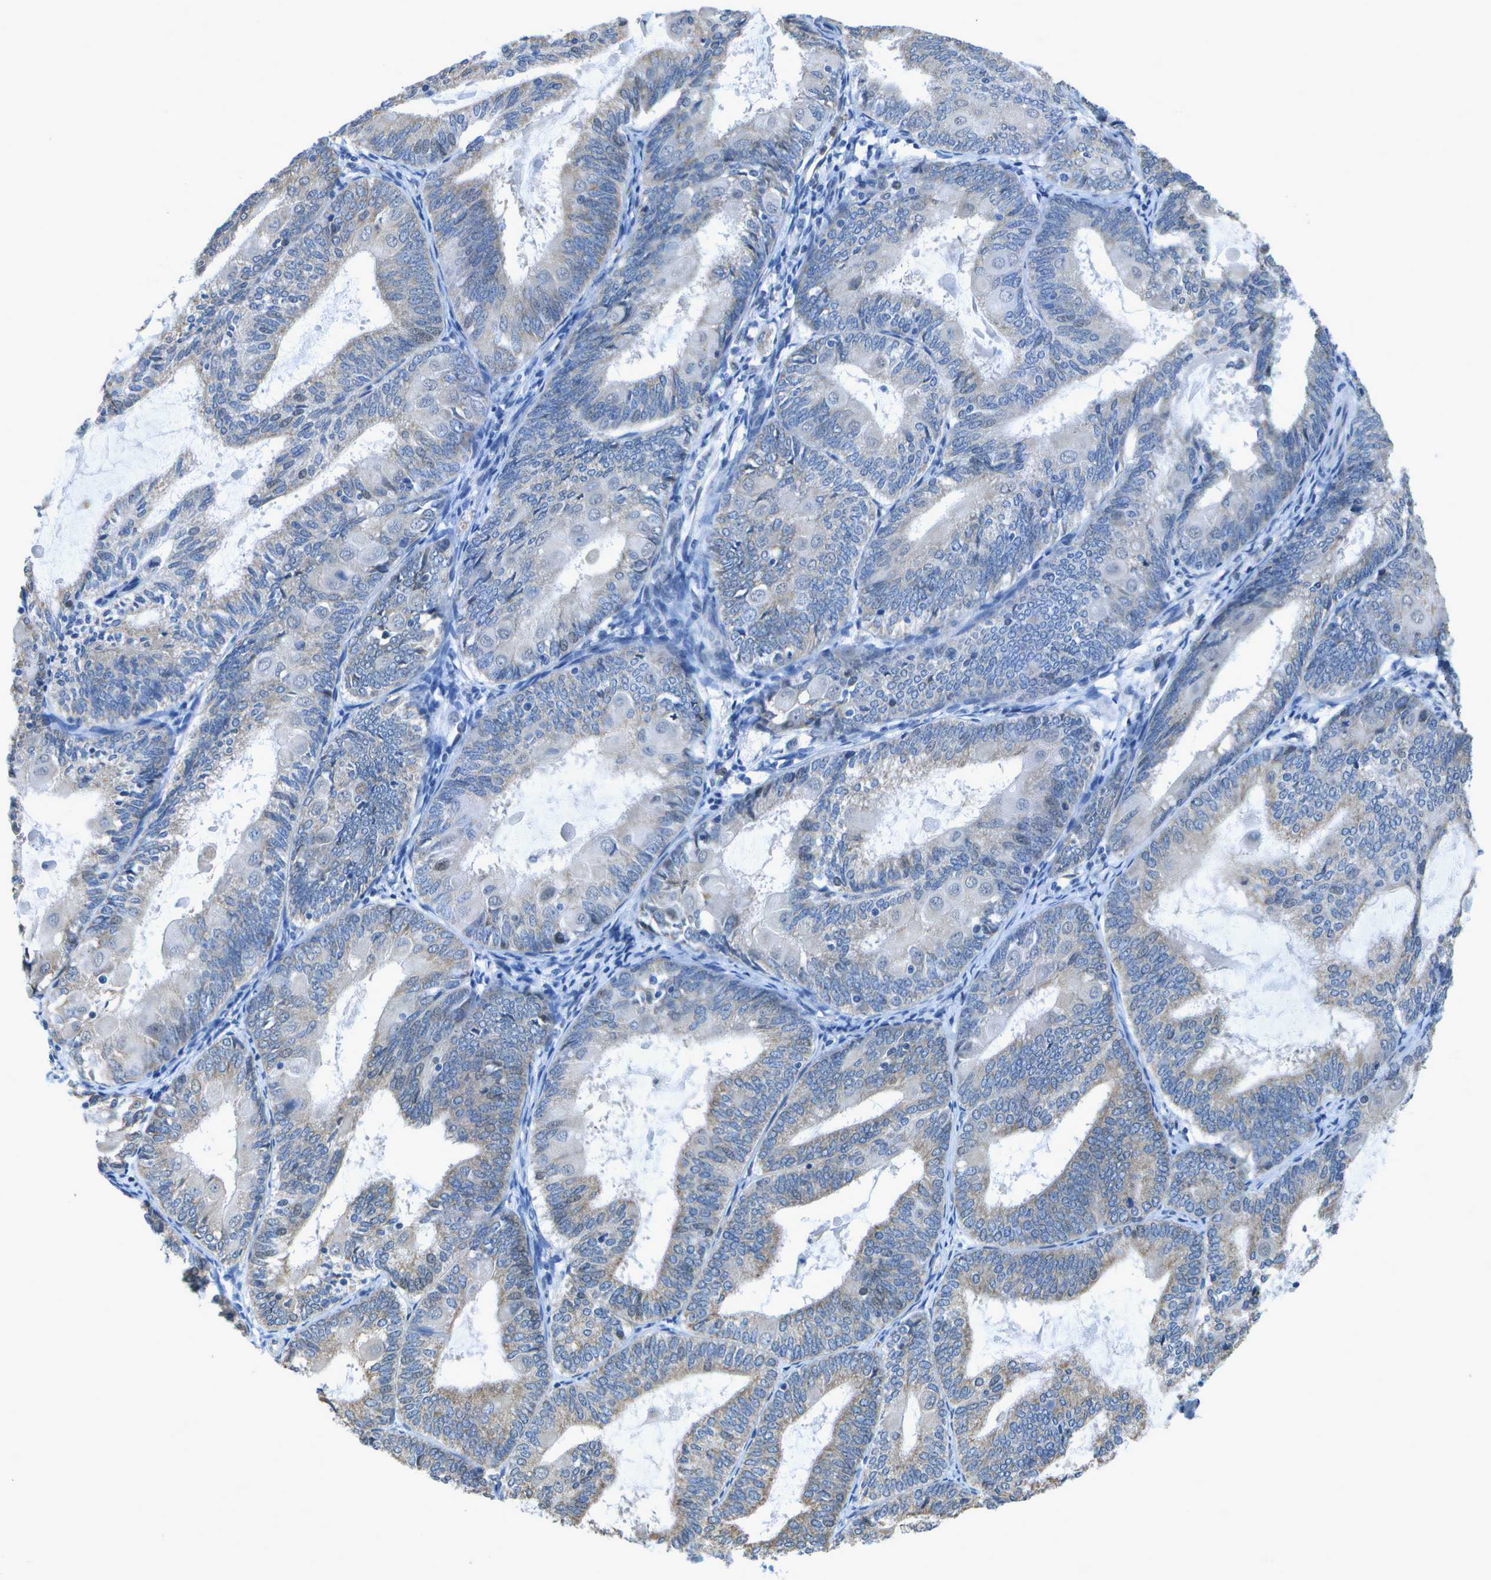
{"staining": {"intensity": "weak", "quantity": "<25%", "location": "cytoplasmic/membranous"}, "tissue": "endometrial cancer", "cell_type": "Tumor cells", "image_type": "cancer", "snomed": [{"axis": "morphology", "description": "Adenocarcinoma, NOS"}, {"axis": "topography", "description": "Endometrium"}], "caption": "Endometrial adenocarcinoma was stained to show a protein in brown. There is no significant staining in tumor cells.", "gene": "DSE", "patient": {"sex": "female", "age": 81}}